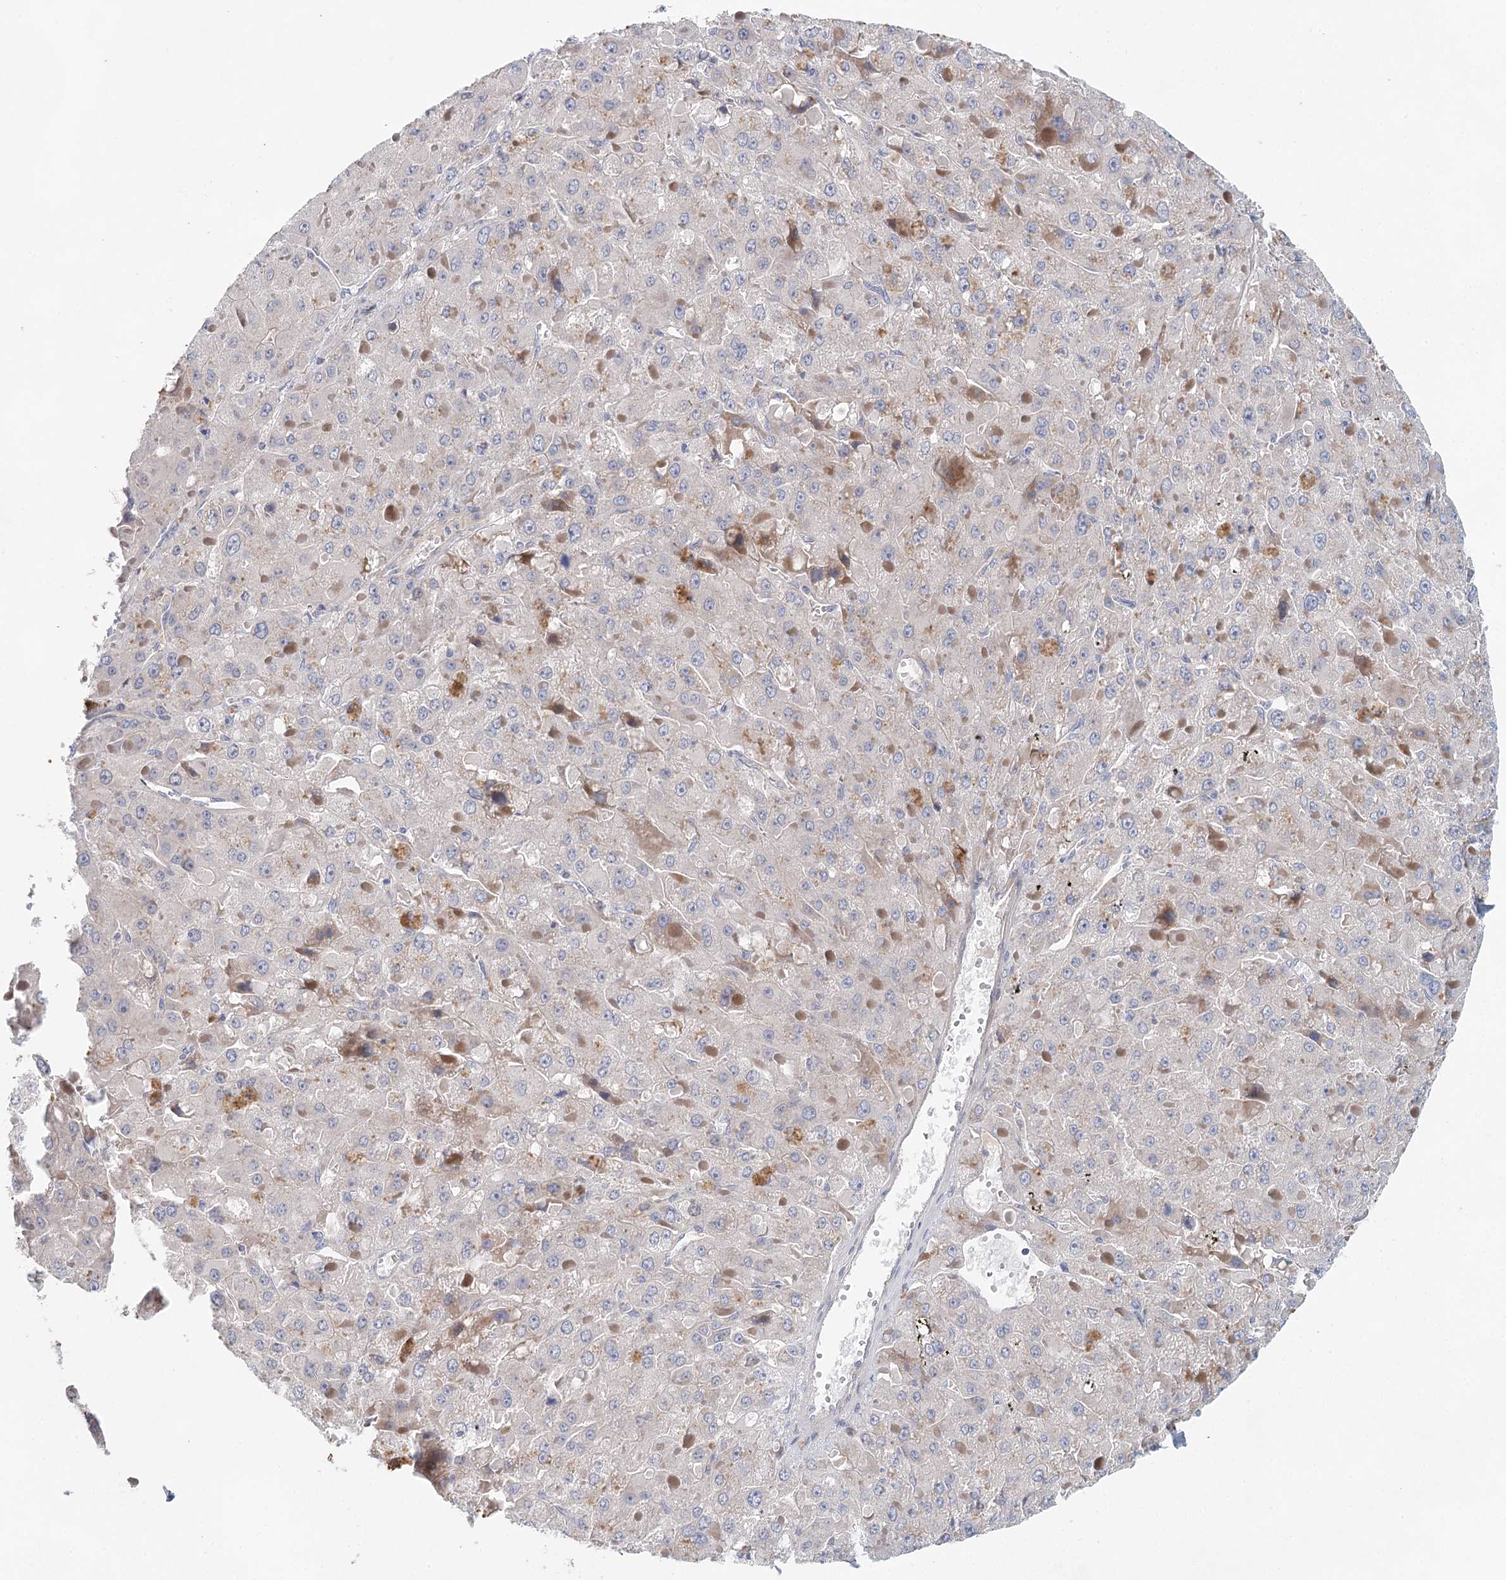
{"staining": {"intensity": "negative", "quantity": "none", "location": "none"}, "tissue": "liver cancer", "cell_type": "Tumor cells", "image_type": "cancer", "snomed": [{"axis": "morphology", "description": "Carcinoma, Hepatocellular, NOS"}, {"axis": "topography", "description": "Liver"}], "caption": "Tumor cells show no significant protein expression in liver hepatocellular carcinoma. Brightfield microscopy of IHC stained with DAB (3,3'-diaminobenzidine) (brown) and hematoxylin (blue), captured at high magnification.", "gene": "SLC19A3", "patient": {"sex": "female", "age": 73}}